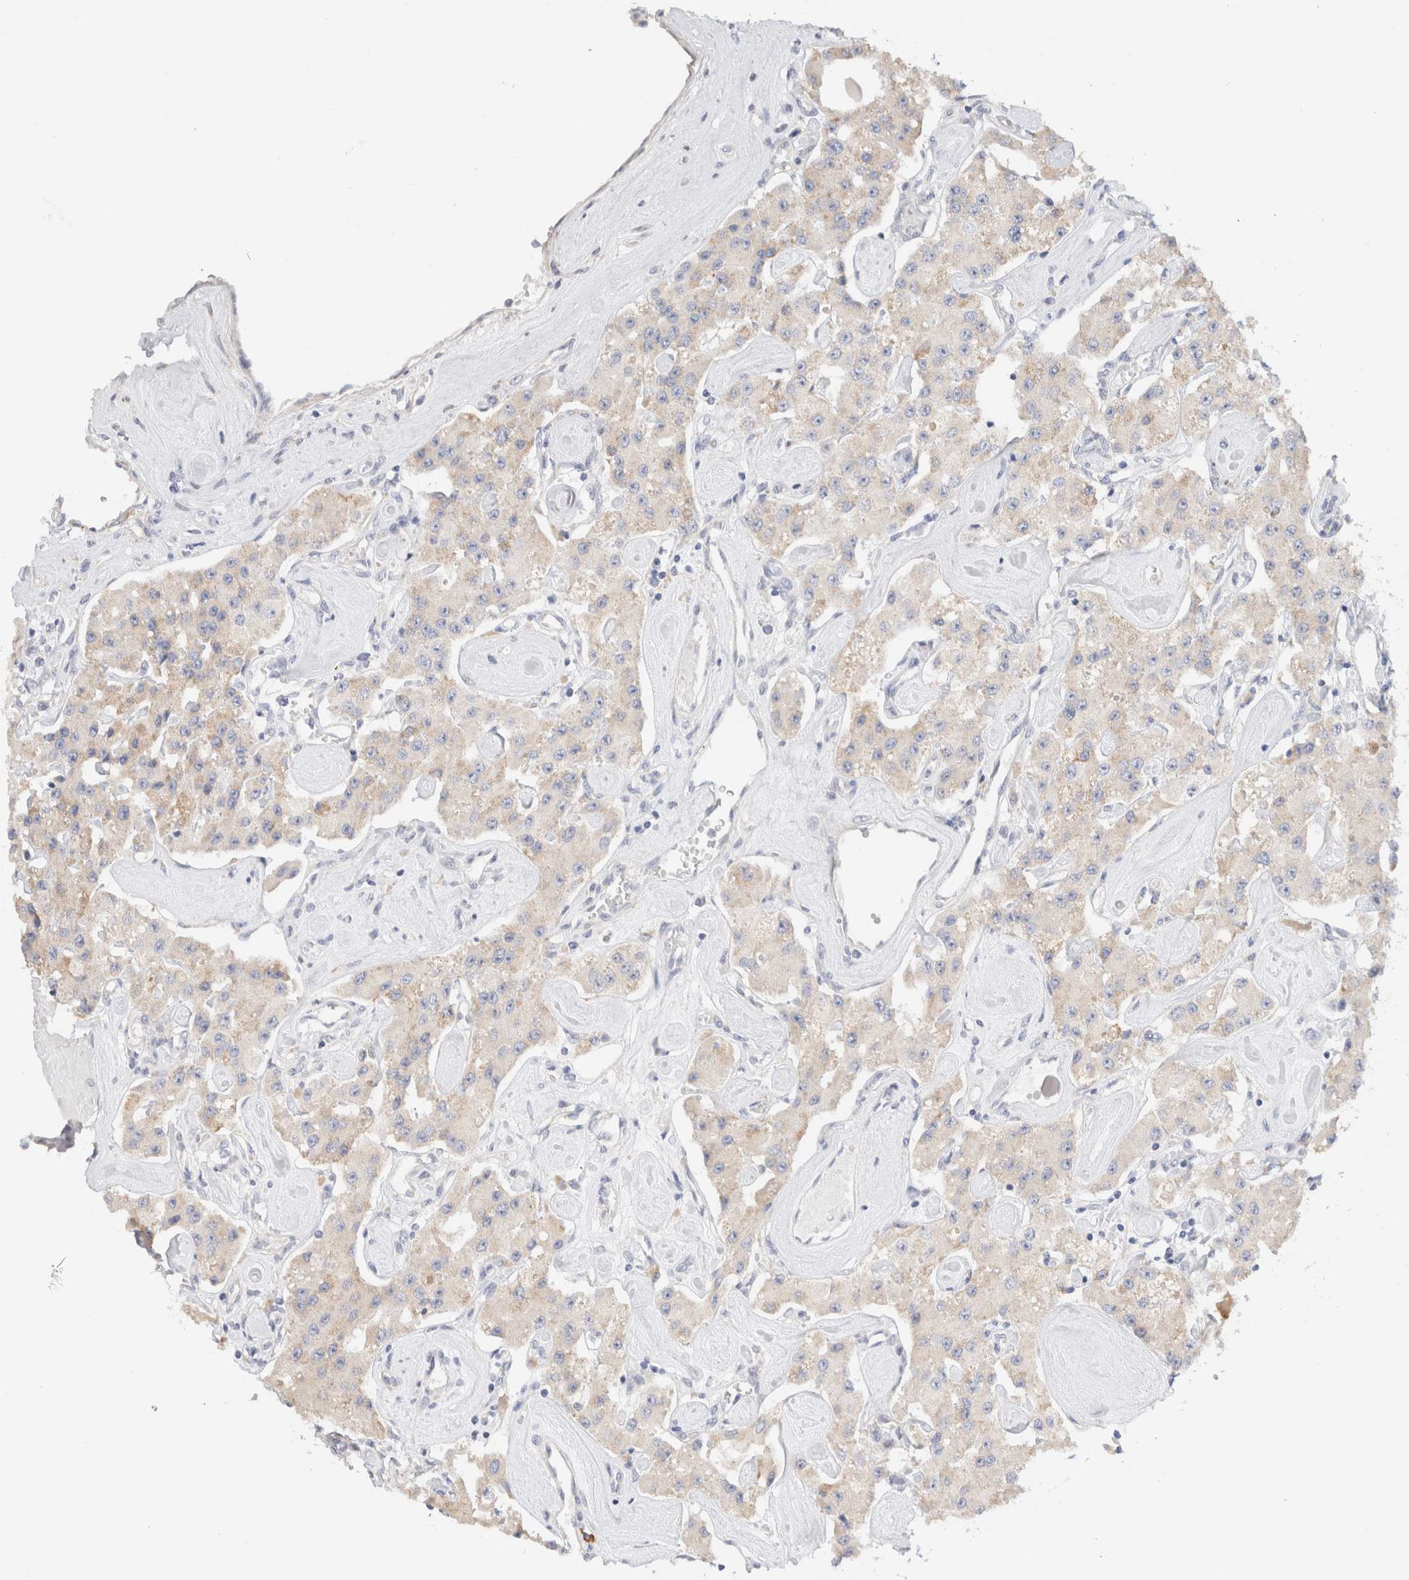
{"staining": {"intensity": "negative", "quantity": "none", "location": "none"}, "tissue": "carcinoid", "cell_type": "Tumor cells", "image_type": "cancer", "snomed": [{"axis": "morphology", "description": "Carcinoid, malignant, NOS"}, {"axis": "topography", "description": "Pancreas"}], "caption": "An image of human malignant carcinoid is negative for staining in tumor cells. Nuclei are stained in blue.", "gene": "GADD45G", "patient": {"sex": "male", "age": 41}}